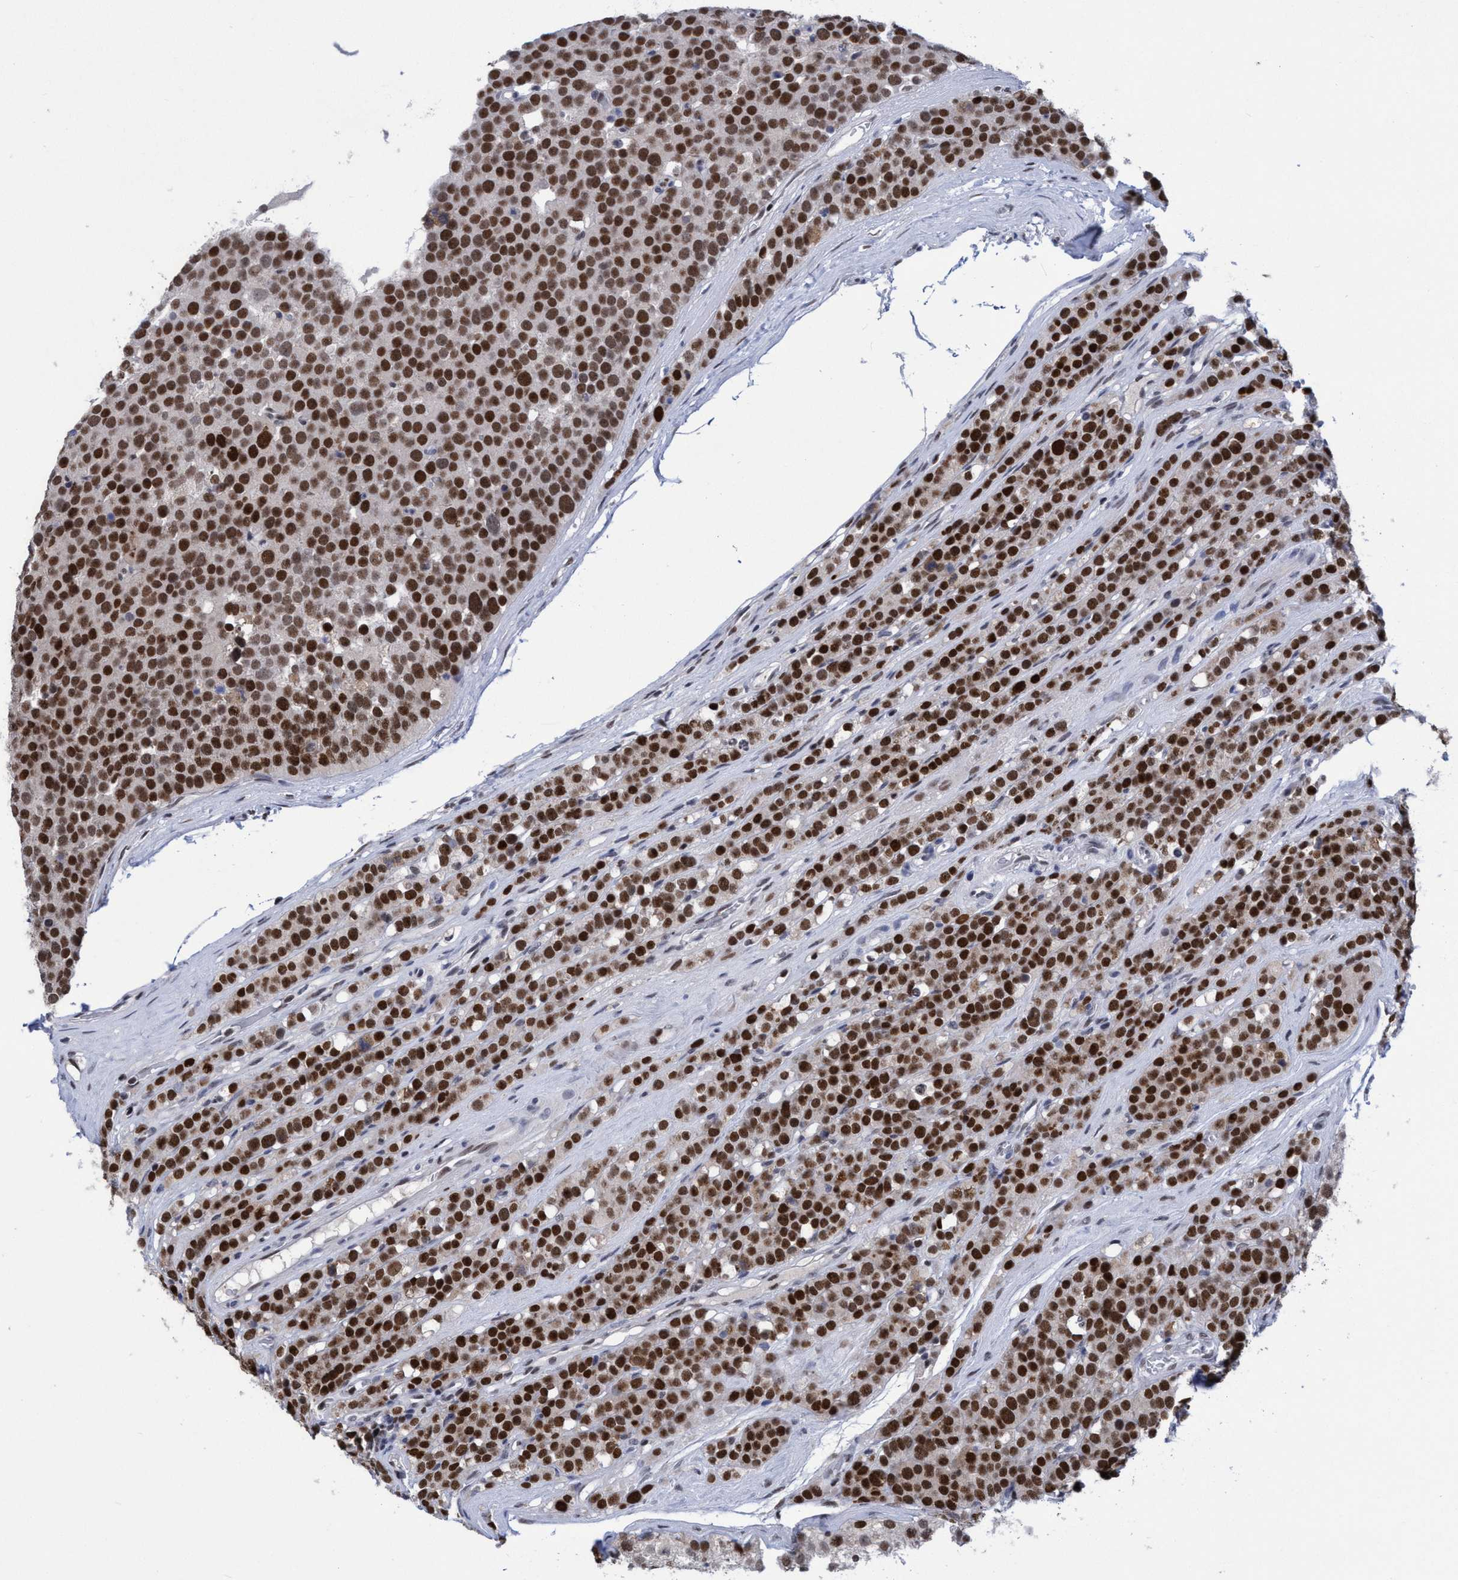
{"staining": {"intensity": "strong", "quantity": ">75%", "location": "nuclear"}, "tissue": "testis cancer", "cell_type": "Tumor cells", "image_type": "cancer", "snomed": [{"axis": "morphology", "description": "Seminoma, NOS"}, {"axis": "topography", "description": "Testis"}], "caption": "Immunohistochemistry (DAB (3,3'-diaminobenzidine)) staining of testis cancer (seminoma) exhibits strong nuclear protein staining in approximately >75% of tumor cells.", "gene": "C9orf78", "patient": {"sex": "male", "age": 71}}